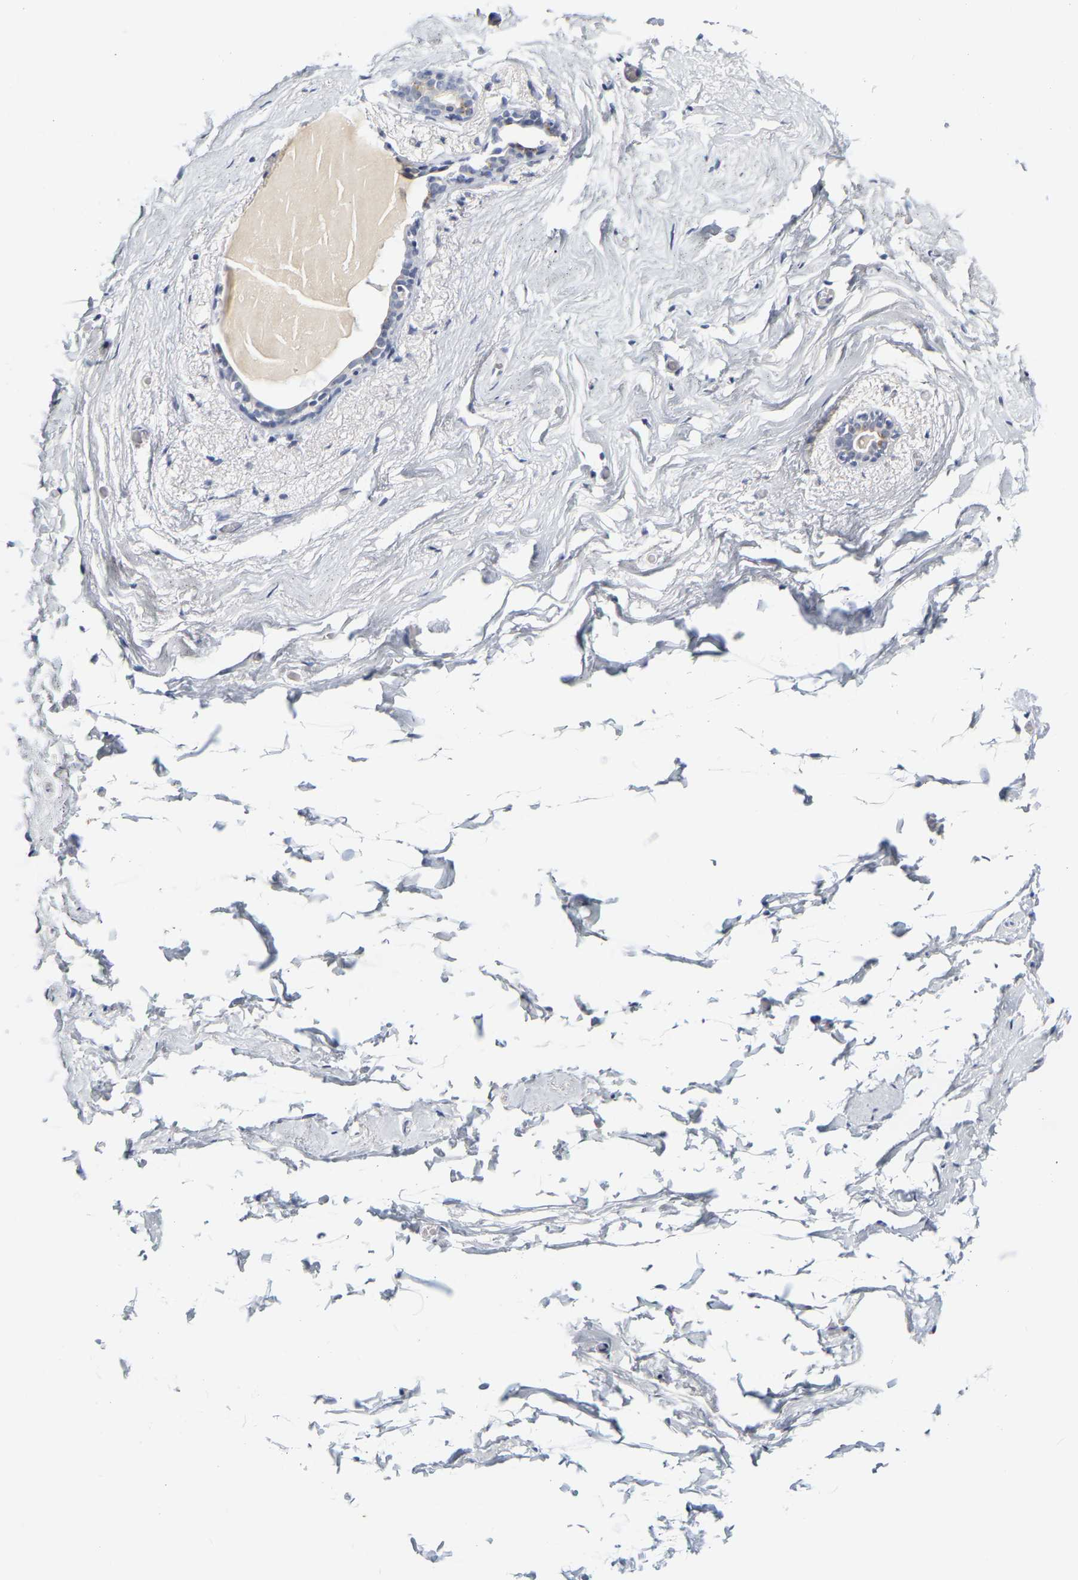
{"staining": {"intensity": "negative", "quantity": "none", "location": "none"}, "tissue": "breast", "cell_type": "Adipocytes", "image_type": "normal", "snomed": [{"axis": "morphology", "description": "Normal tissue, NOS"}, {"axis": "topography", "description": "Breast"}], "caption": "Protein analysis of benign breast demonstrates no significant positivity in adipocytes. (DAB immunohistochemistry (IHC) visualized using brightfield microscopy, high magnification).", "gene": "GNAS", "patient": {"sex": "female", "age": 62}}